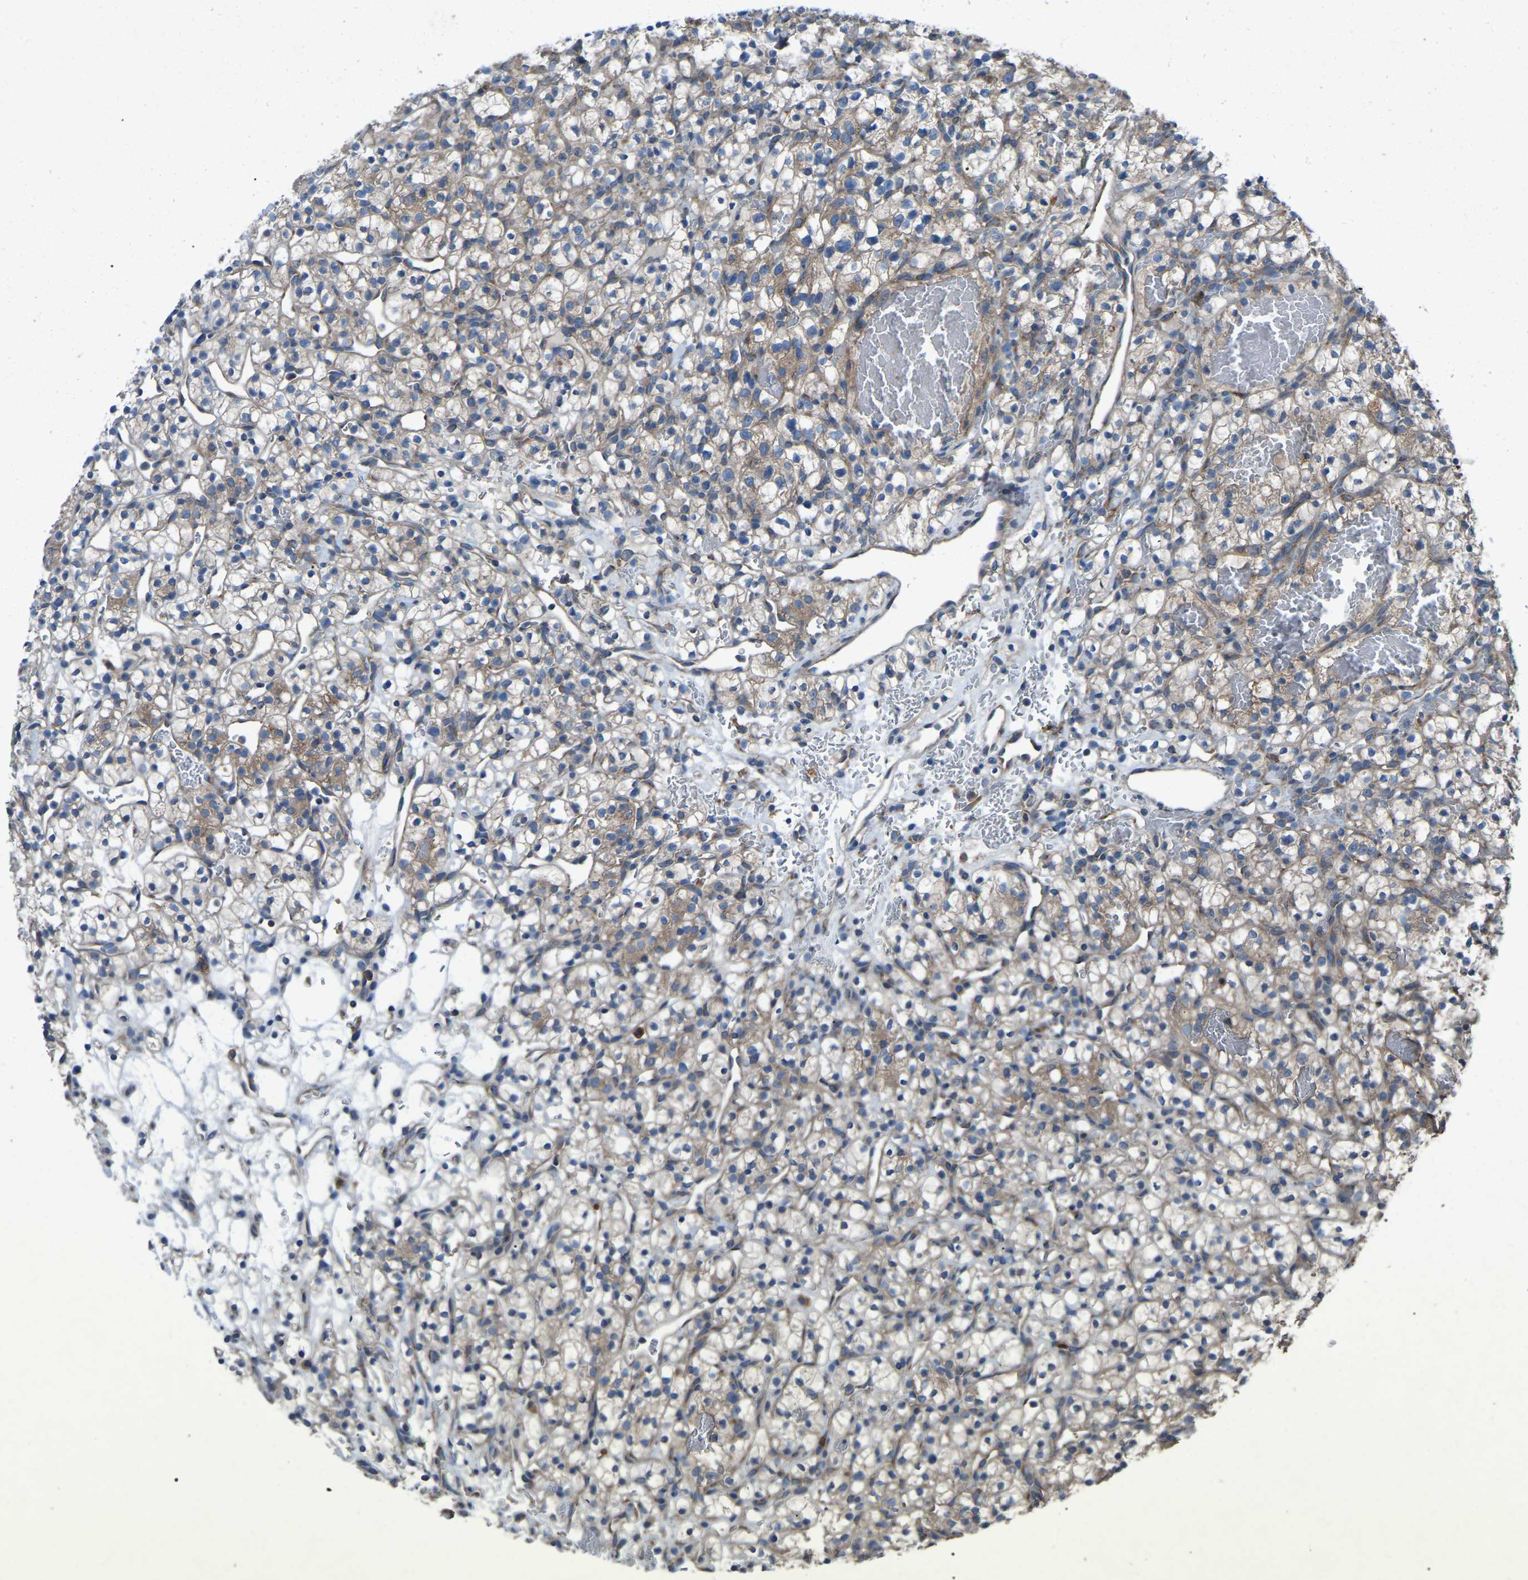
{"staining": {"intensity": "moderate", "quantity": ">75%", "location": "cytoplasmic/membranous"}, "tissue": "renal cancer", "cell_type": "Tumor cells", "image_type": "cancer", "snomed": [{"axis": "morphology", "description": "Adenocarcinoma, NOS"}, {"axis": "topography", "description": "Kidney"}], "caption": "Adenocarcinoma (renal) stained with a brown dye reveals moderate cytoplasmic/membranous positive staining in about >75% of tumor cells.", "gene": "AIMP1", "patient": {"sex": "female", "age": 57}}